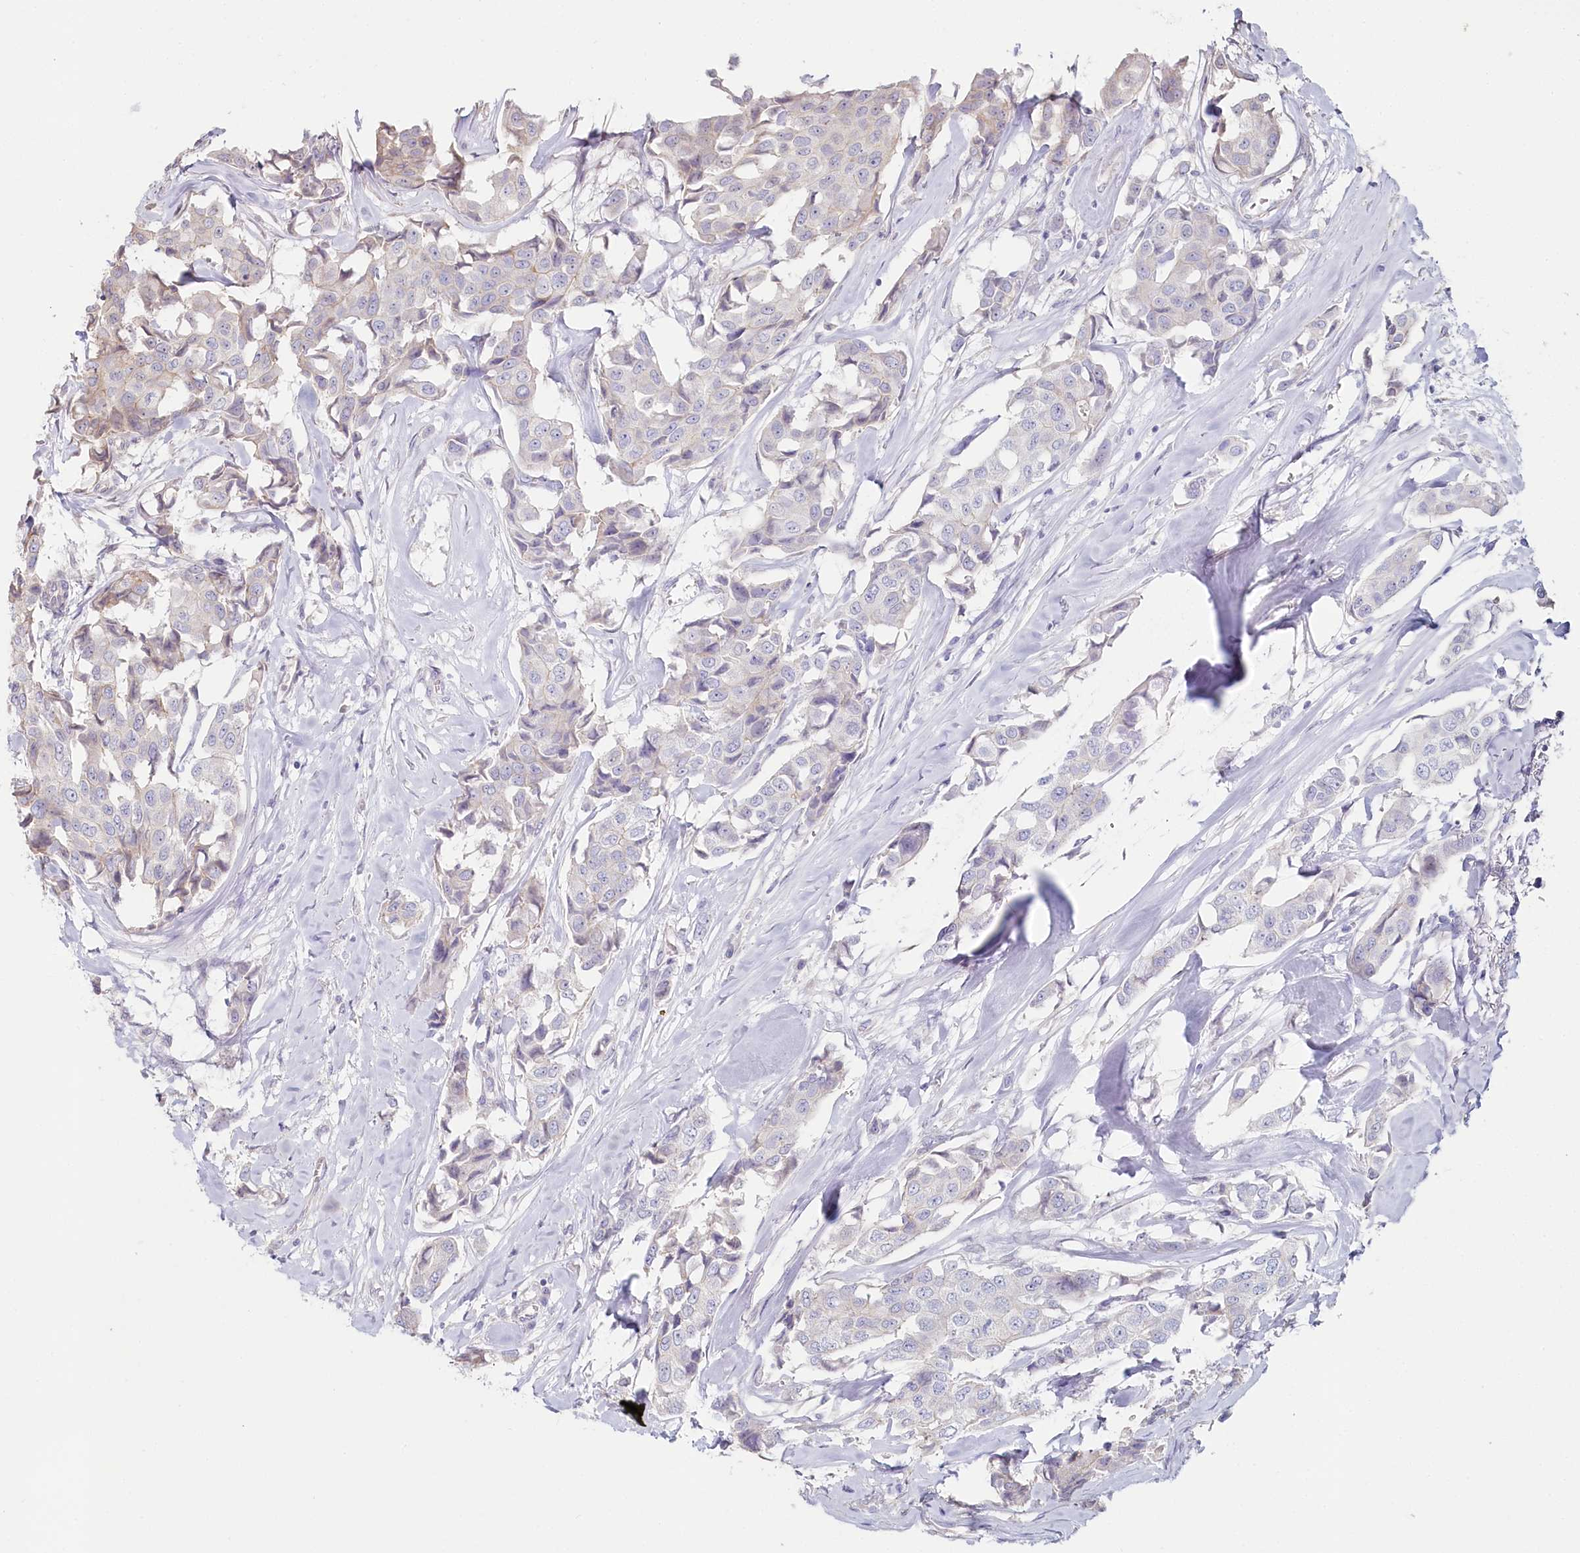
{"staining": {"intensity": "negative", "quantity": "none", "location": "none"}, "tissue": "breast cancer", "cell_type": "Tumor cells", "image_type": "cancer", "snomed": [{"axis": "morphology", "description": "Duct carcinoma"}, {"axis": "topography", "description": "Breast"}], "caption": "This image is of invasive ductal carcinoma (breast) stained with immunohistochemistry (IHC) to label a protein in brown with the nuclei are counter-stained blue. There is no positivity in tumor cells.", "gene": "TCHP", "patient": {"sex": "female", "age": 80}}